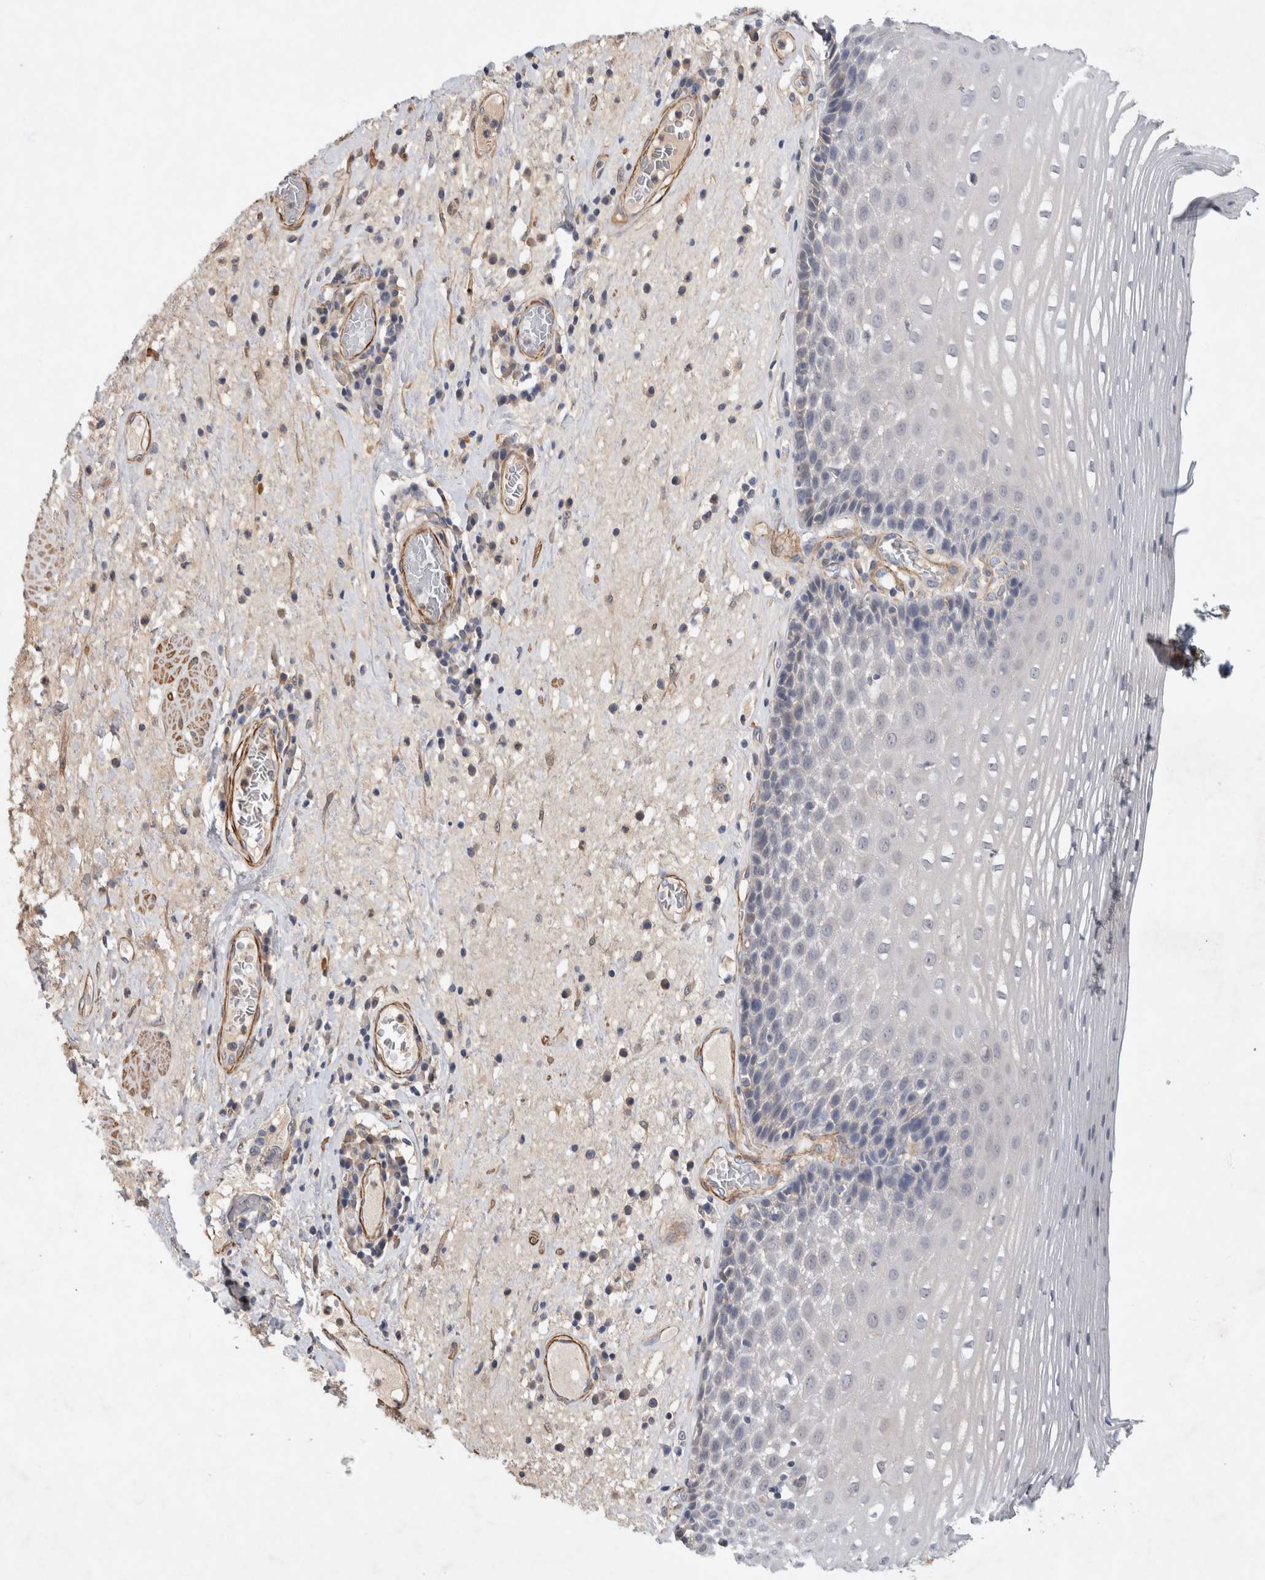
{"staining": {"intensity": "negative", "quantity": "none", "location": "none"}, "tissue": "esophagus", "cell_type": "Squamous epithelial cells", "image_type": "normal", "snomed": [{"axis": "morphology", "description": "Normal tissue, NOS"}, {"axis": "morphology", "description": "Adenocarcinoma, NOS"}, {"axis": "topography", "description": "Esophagus"}], "caption": "DAB (3,3'-diaminobenzidine) immunohistochemical staining of benign esophagus reveals no significant expression in squamous epithelial cells.", "gene": "PGM1", "patient": {"sex": "male", "age": 62}}